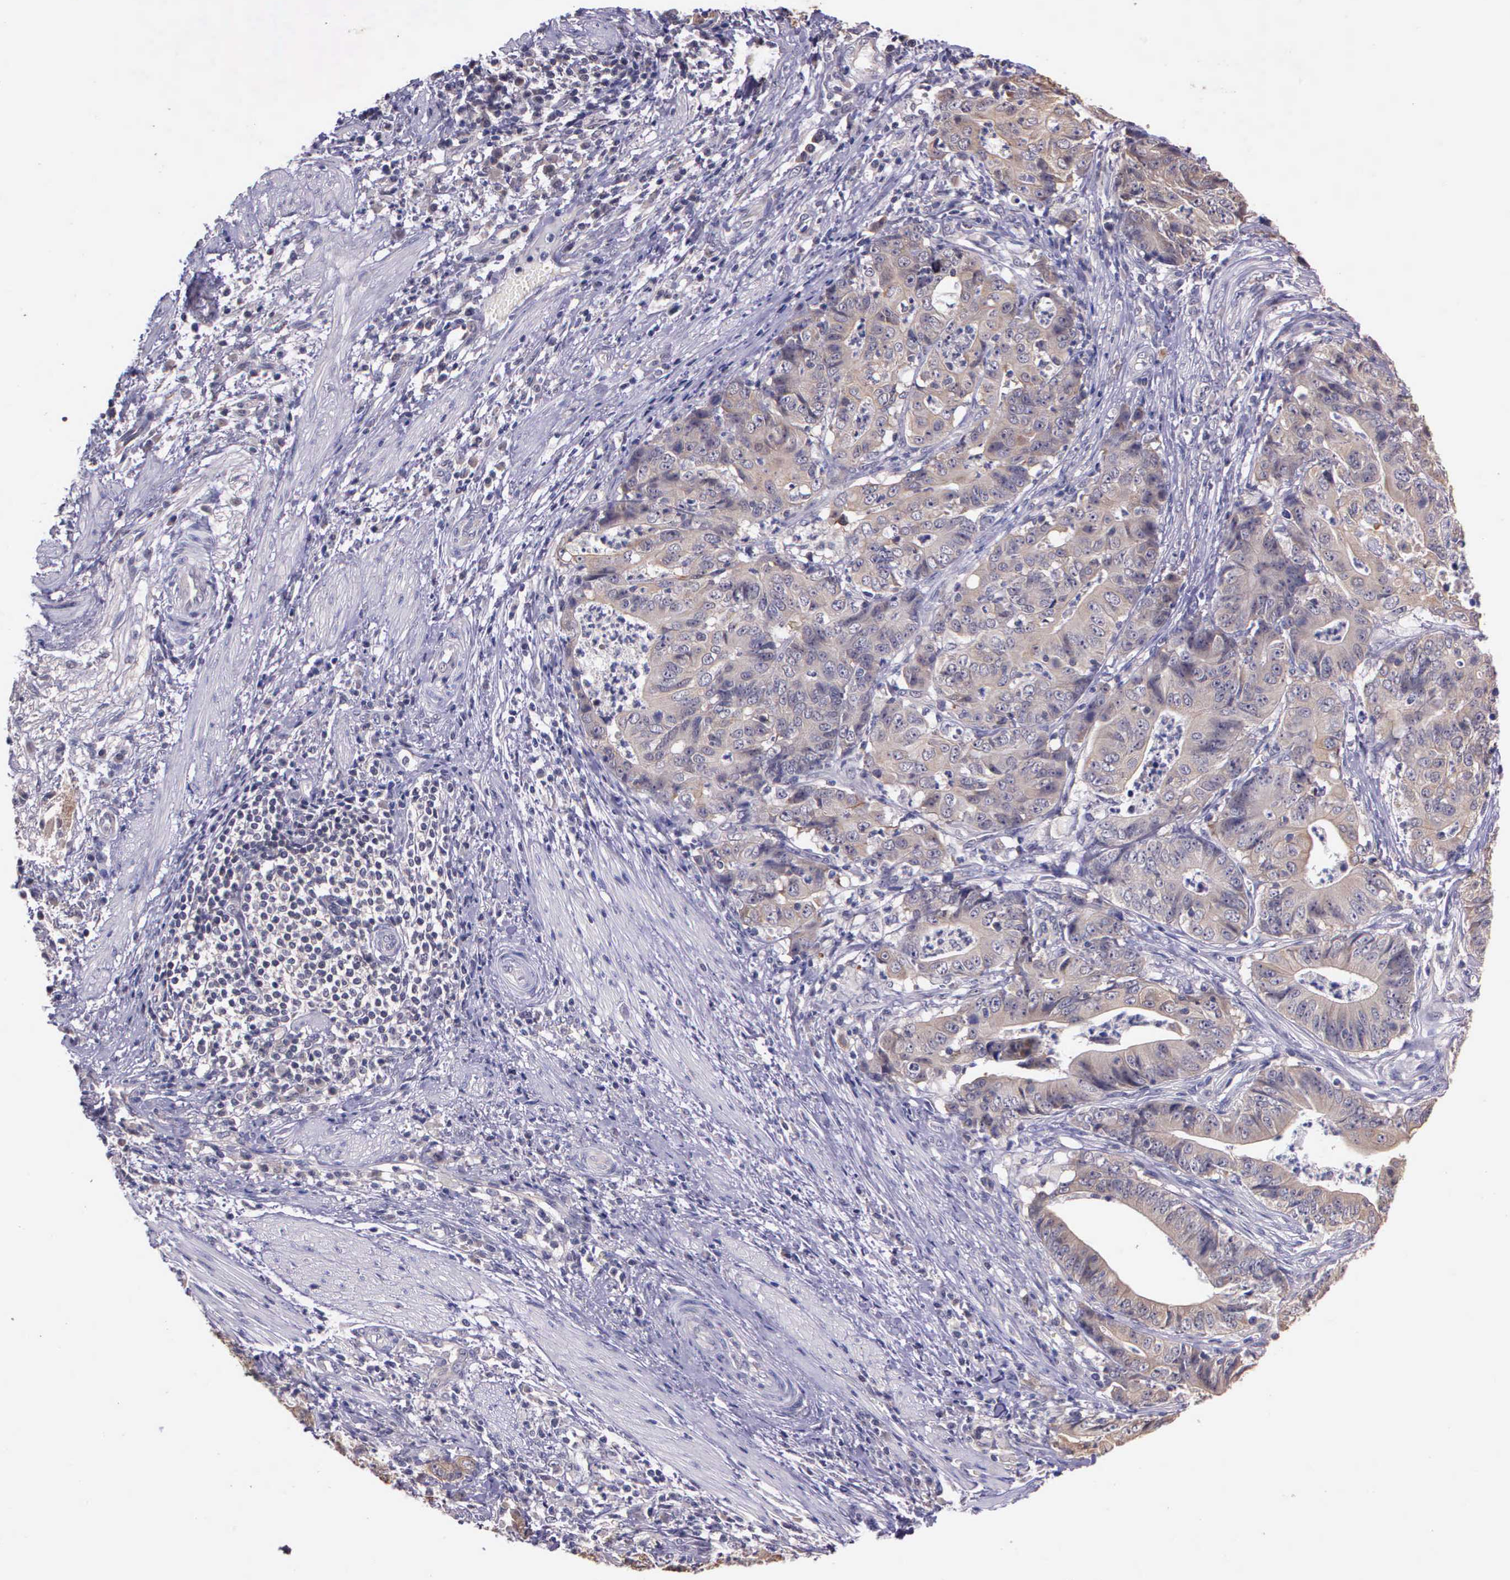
{"staining": {"intensity": "weak", "quantity": "25%-75%", "location": "cytoplasmic/membranous"}, "tissue": "stomach cancer", "cell_type": "Tumor cells", "image_type": "cancer", "snomed": [{"axis": "morphology", "description": "Adenocarcinoma, NOS"}, {"axis": "topography", "description": "Stomach, lower"}], "caption": "There is low levels of weak cytoplasmic/membranous expression in tumor cells of adenocarcinoma (stomach), as demonstrated by immunohistochemical staining (brown color).", "gene": "IGBP1", "patient": {"sex": "female", "age": 86}}